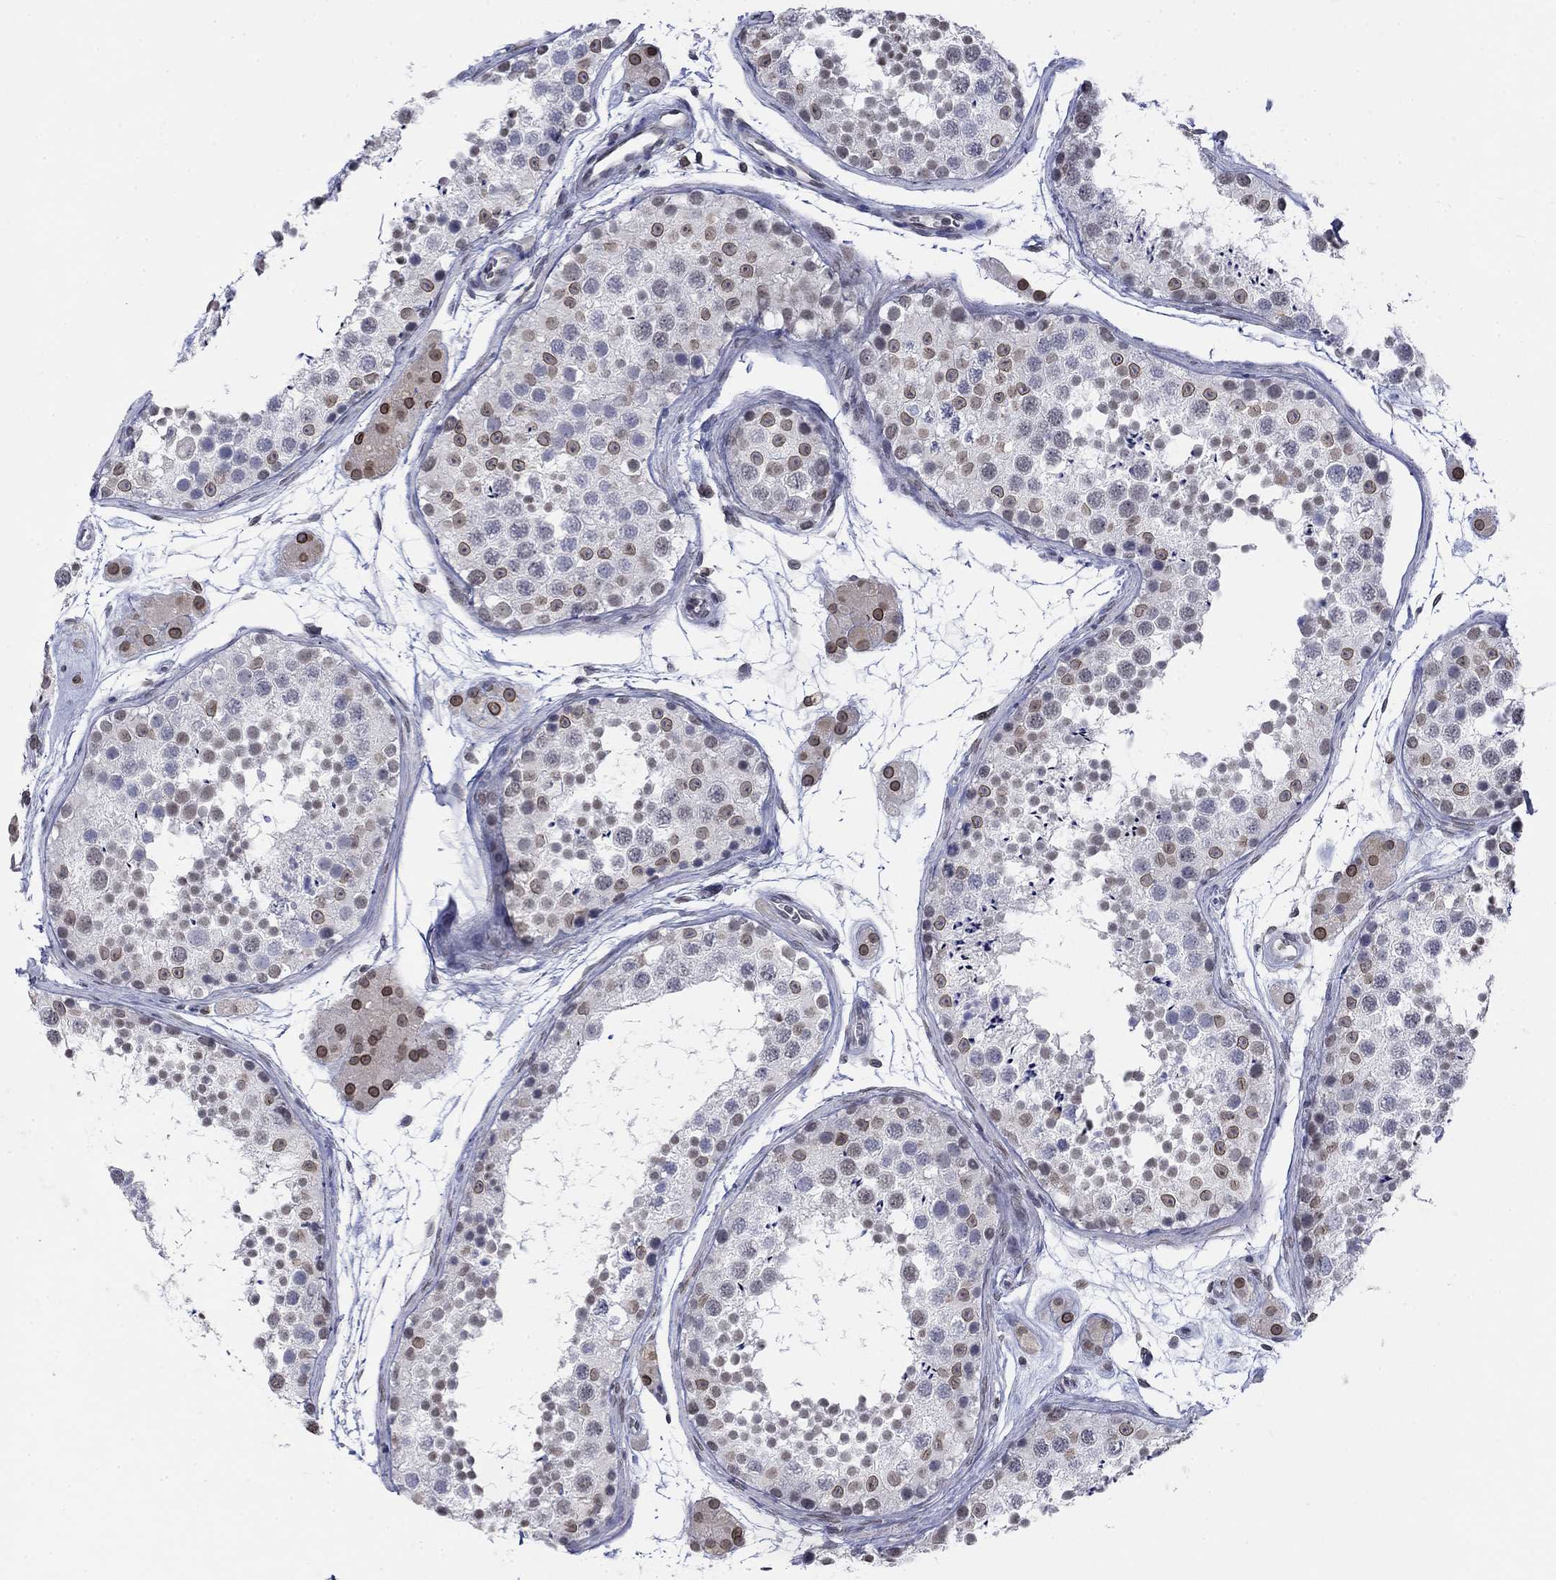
{"staining": {"intensity": "moderate", "quantity": "<25%", "location": "cytoplasmic/membranous,nuclear"}, "tissue": "testis", "cell_type": "Cells in seminiferous ducts", "image_type": "normal", "snomed": [{"axis": "morphology", "description": "Normal tissue, NOS"}, {"axis": "topography", "description": "Testis"}], "caption": "The micrograph demonstrates immunohistochemical staining of unremarkable testis. There is moderate cytoplasmic/membranous,nuclear expression is present in approximately <25% of cells in seminiferous ducts. Immunohistochemistry stains the protein of interest in brown and the nuclei are stained blue.", "gene": "TOR1AIP1", "patient": {"sex": "male", "age": 41}}